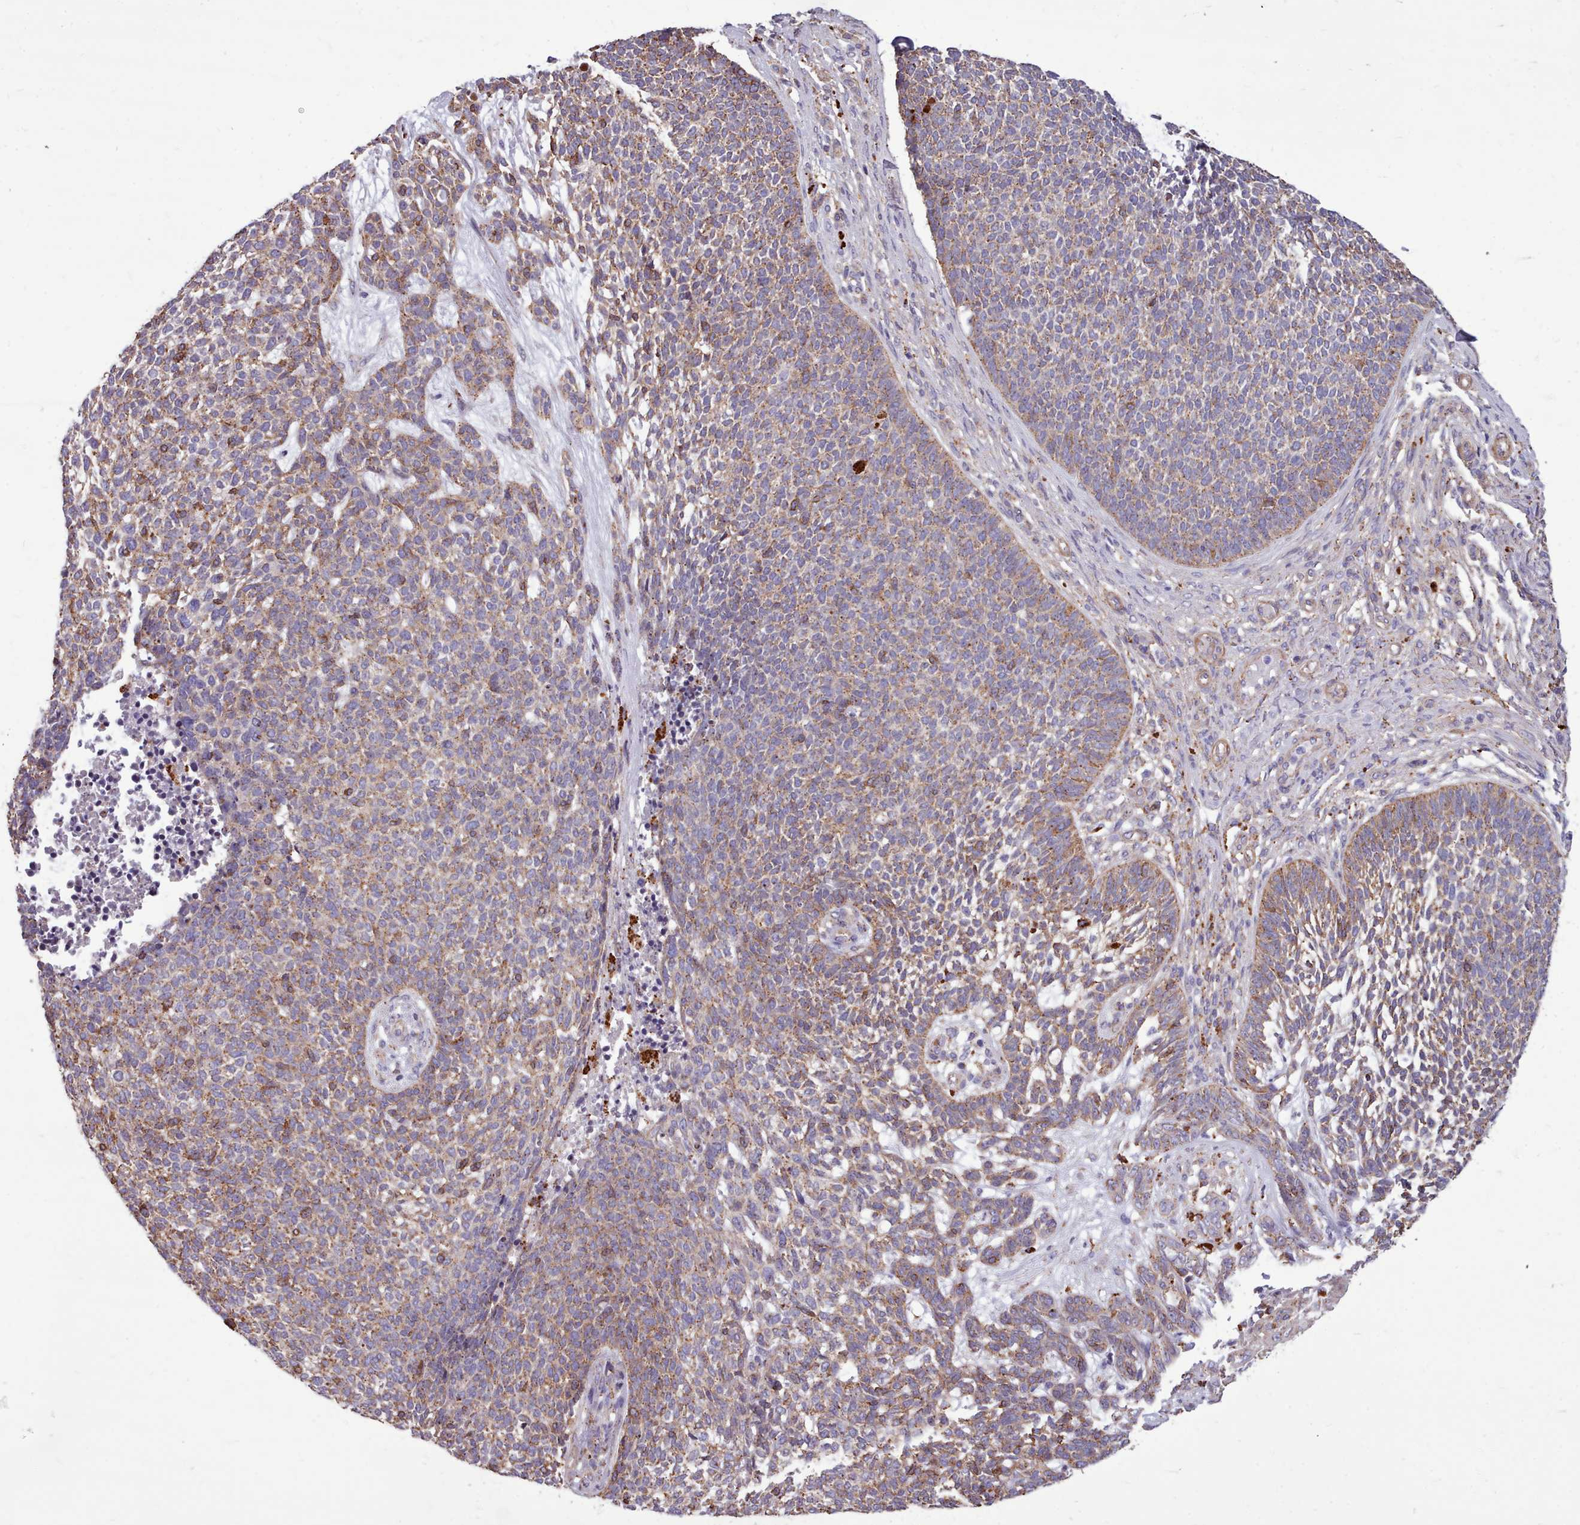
{"staining": {"intensity": "weak", "quantity": ">75%", "location": "cytoplasmic/membranous"}, "tissue": "skin cancer", "cell_type": "Tumor cells", "image_type": "cancer", "snomed": [{"axis": "morphology", "description": "Basal cell carcinoma"}, {"axis": "topography", "description": "Skin"}], "caption": "IHC of skin cancer shows low levels of weak cytoplasmic/membranous staining in about >75% of tumor cells. (DAB (3,3'-diaminobenzidine) IHC with brightfield microscopy, high magnification).", "gene": "PACSIN3", "patient": {"sex": "female", "age": 84}}